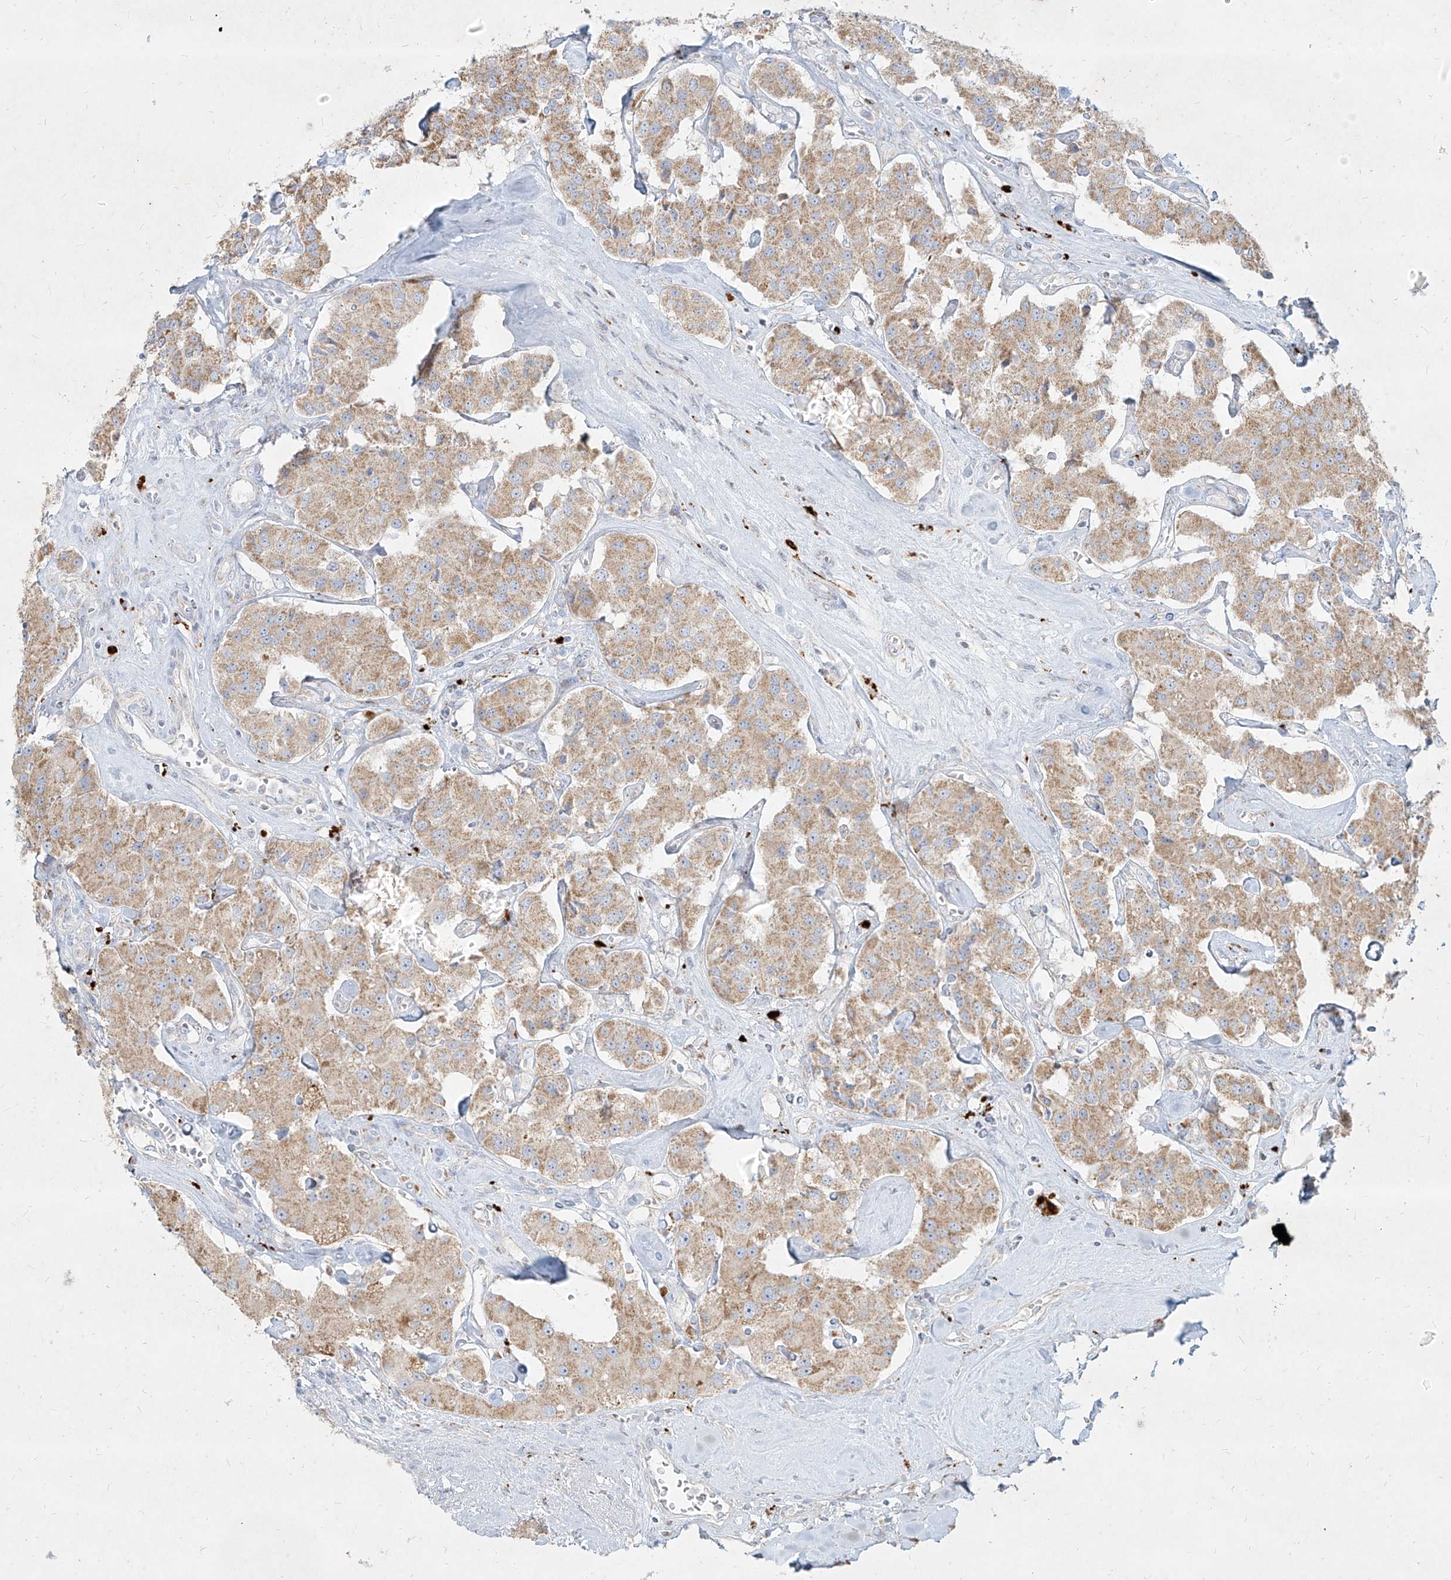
{"staining": {"intensity": "moderate", "quantity": ">75%", "location": "cytoplasmic/membranous"}, "tissue": "carcinoid", "cell_type": "Tumor cells", "image_type": "cancer", "snomed": [{"axis": "morphology", "description": "Carcinoid, malignant, NOS"}, {"axis": "topography", "description": "Pancreas"}], "caption": "Malignant carcinoid stained with a protein marker shows moderate staining in tumor cells.", "gene": "MTX2", "patient": {"sex": "male", "age": 41}}